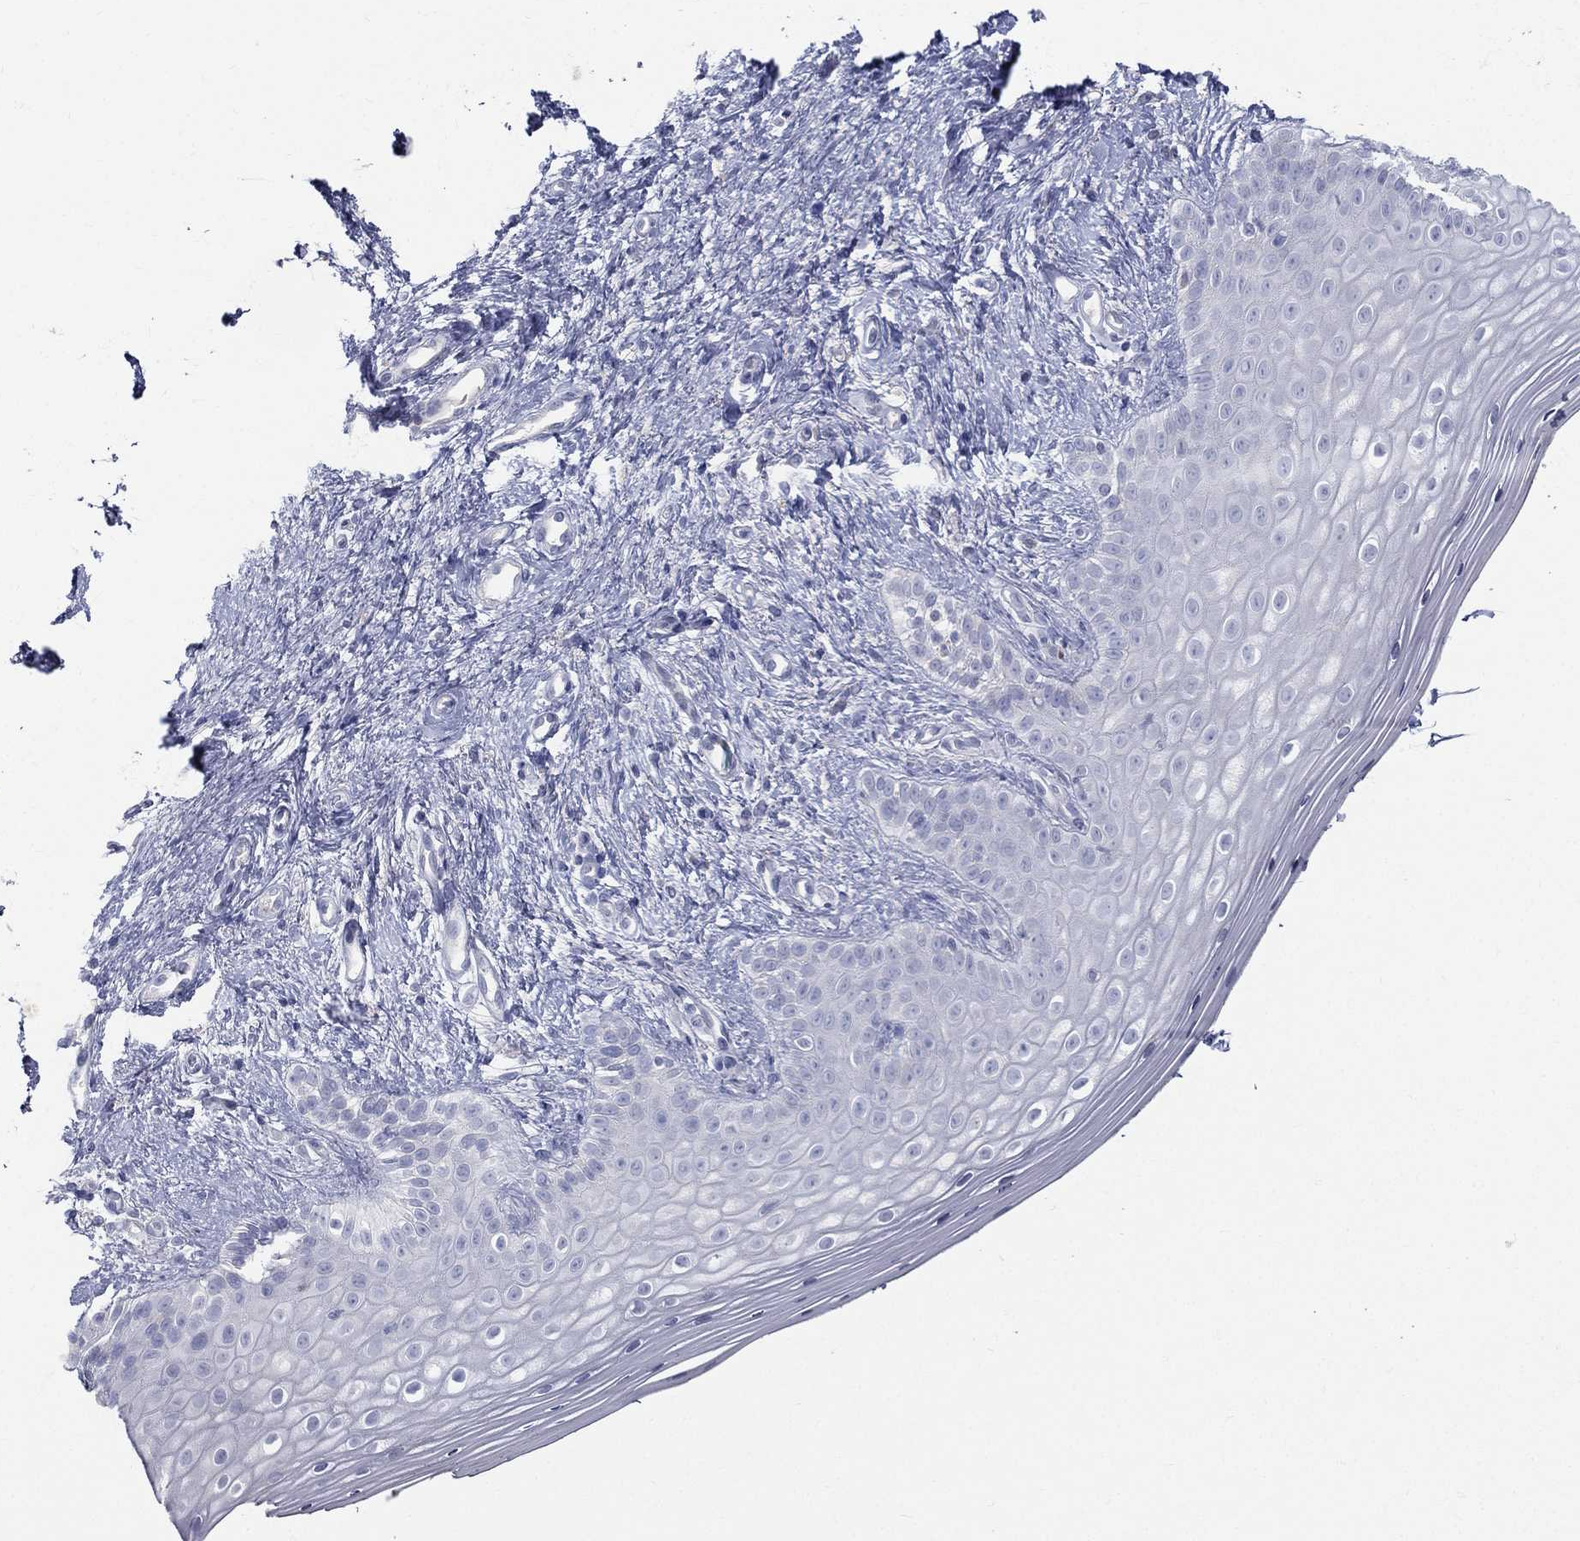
{"staining": {"intensity": "negative", "quantity": "none", "location": "none"}, "tissue": "vagina", "cell_type": "Squamous epithelial cells", "image_type": "normal", "snomed": [{"axis": "morphology", "description": "Normal tissue, NOS"}, {"axis": "topography", "description": "Vagina"}], "caption": "Immunohistochemistry photomicrograph of unremarkable vagina stained for a protein (brown), which displays no expression in squamous epithelial cells.", "gene": "DEFB121", "patient": {"sex": "female", "age": 47}}